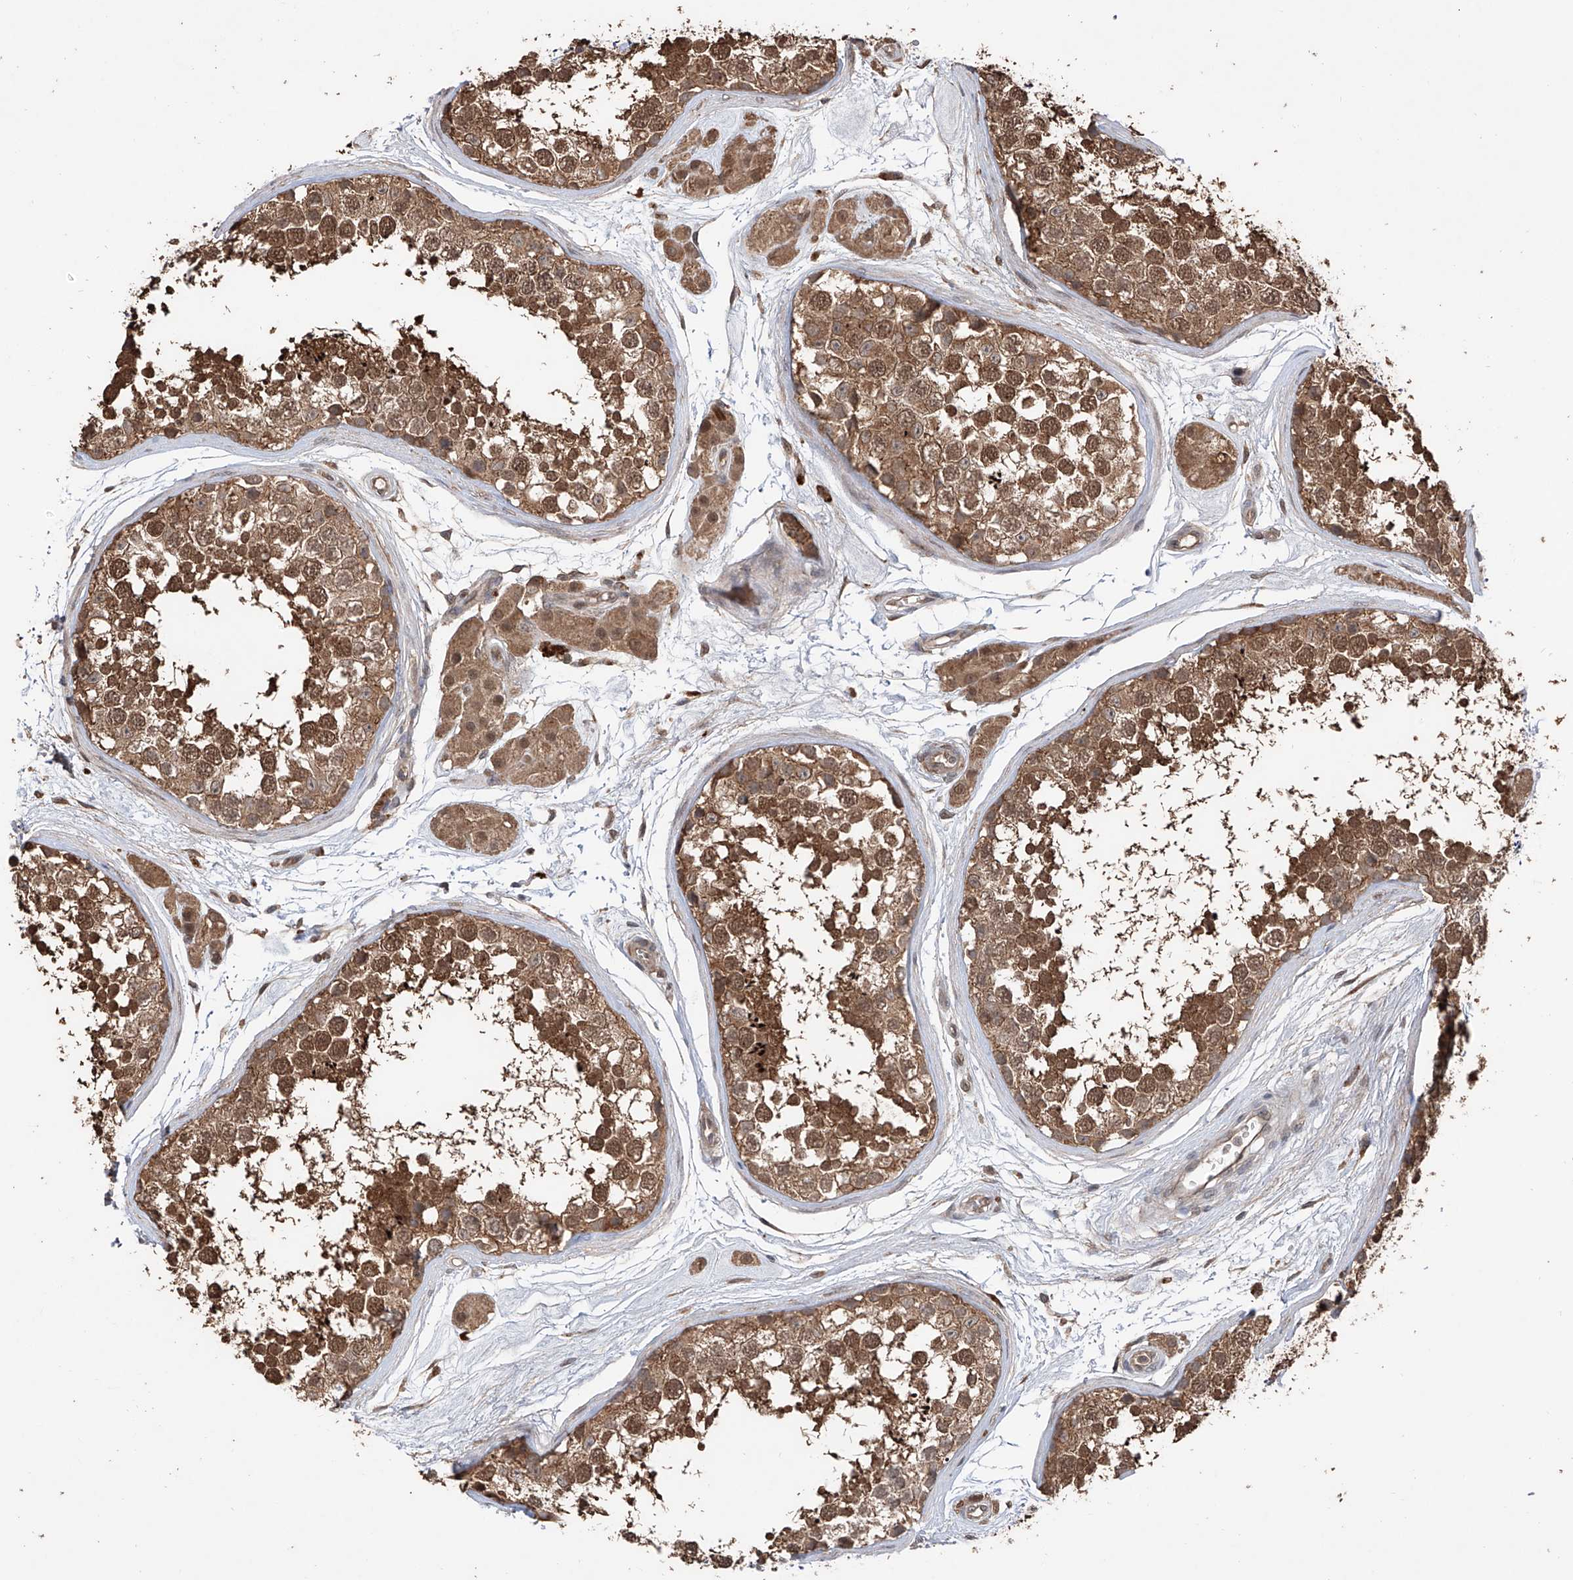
{"staining": {"intensity": "strong", "quantity": ">75%", "location": "cytoplasmic/membranous,nuclear"}, "tissue": "testis", "cell_type": "Cells in seminiferous ducts", "image_type": "normal", "snomed": [{"axis": "morphology", "description": "Normal tissue, NOS"}, {"axis": "topography", "description": "Testis"}], "caption": "Immunohistochemical staining of benign human testis reveals >75% levels of strong cytoplasmic/membranous,nuclear protein staining in approximately >75% of cells in seminiferous ducts.", "gene": "FAM135A", "patient": {"sex": "male", "age": 56}}